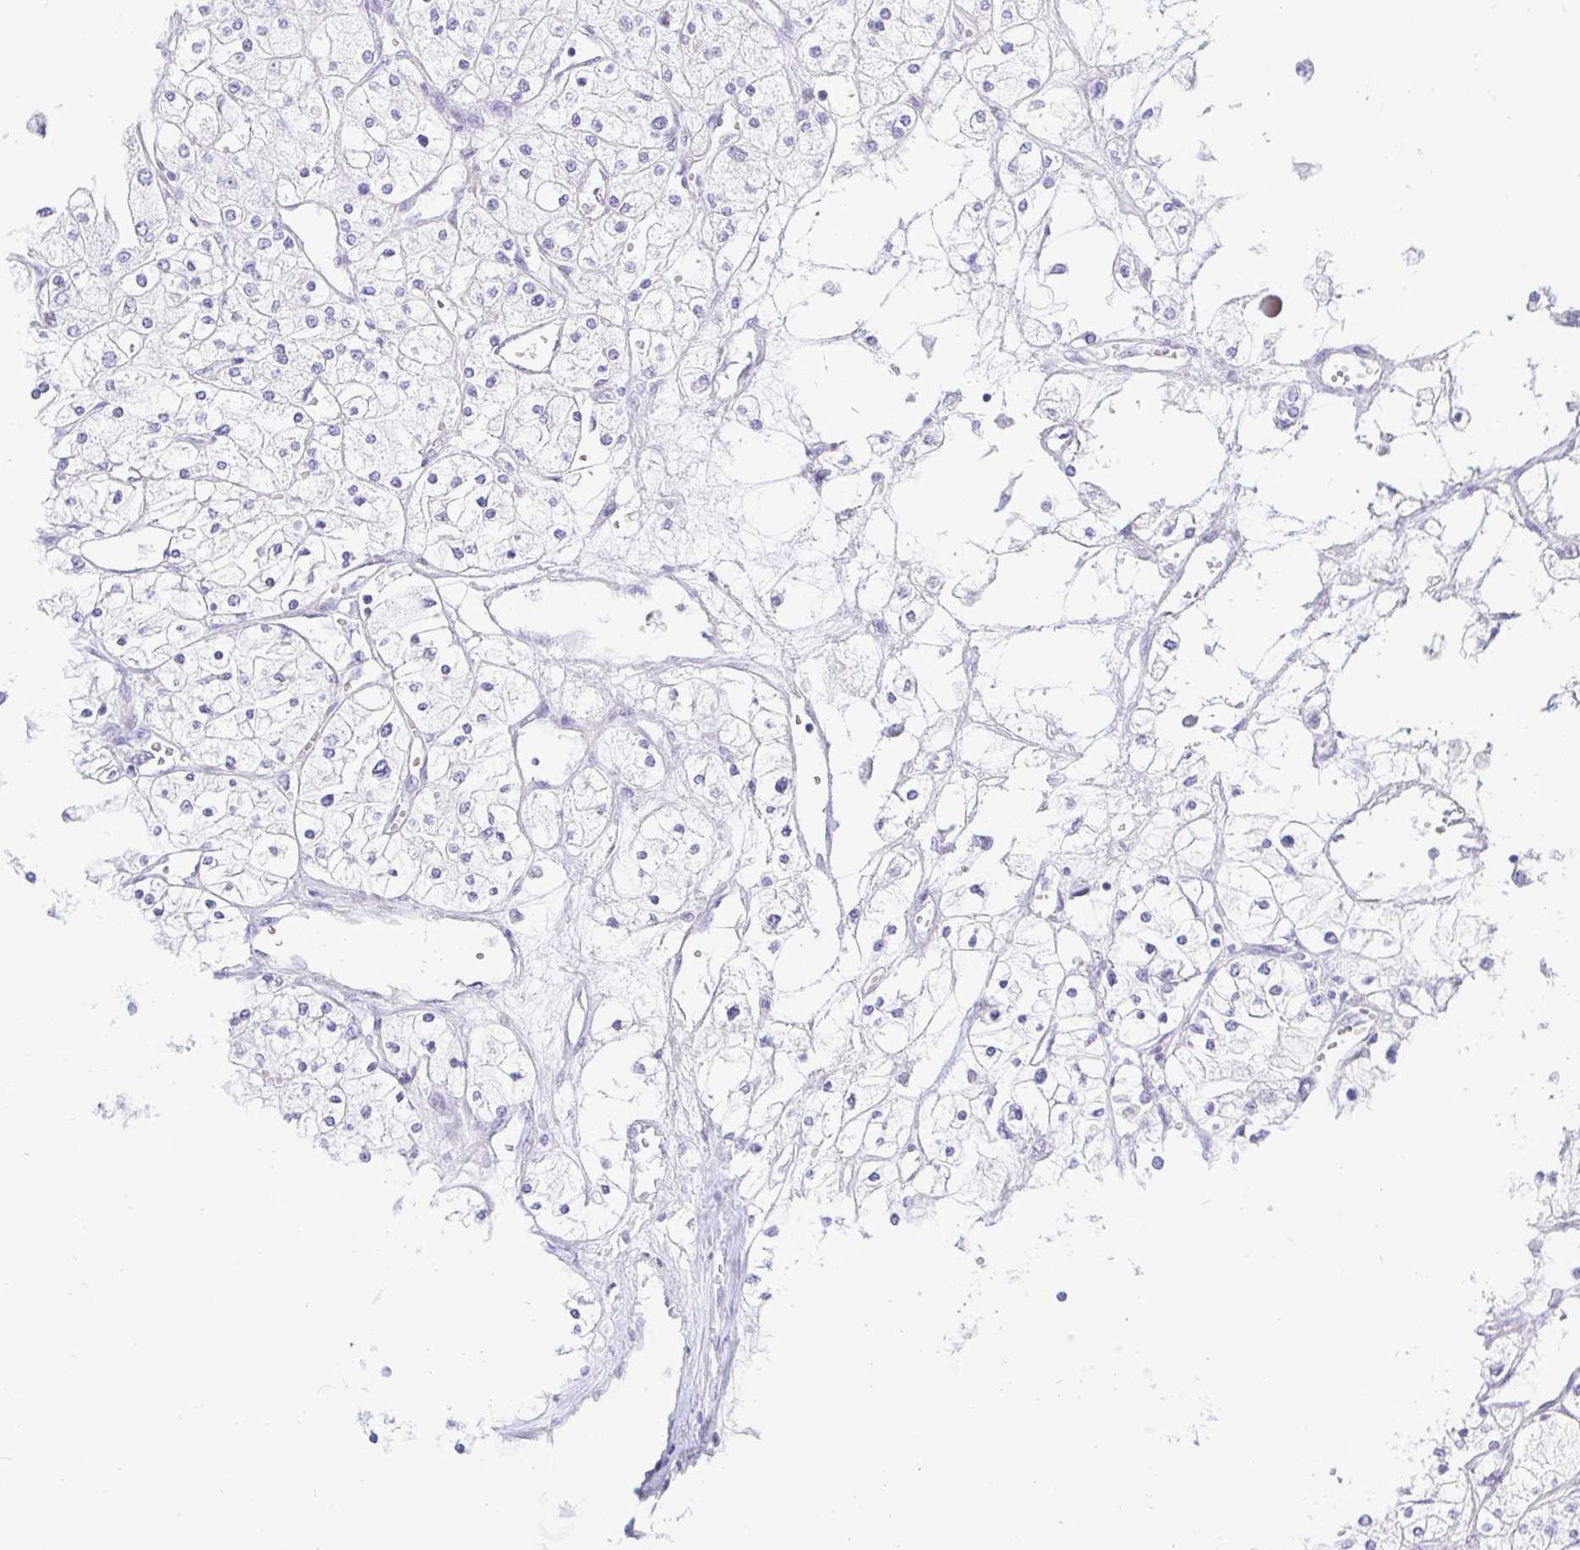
{"staining": {"intensity": "negative", "quantity": "none", "location": "none"}, "tissue": "renal cancer", "cell_type": "Tumor cells", "image_type": "cancer", "snomed": [{"axis": "morphology", "description": "Adenocarcinoma, NOS"}, {"axis": "topography", "description": "Kidney"}], "caption": "Tumor cells are negative for protein expression in human renal adenocarcinoma.", "gene": "CAPSL", "patient": {"sex": "male", "age": 80}}